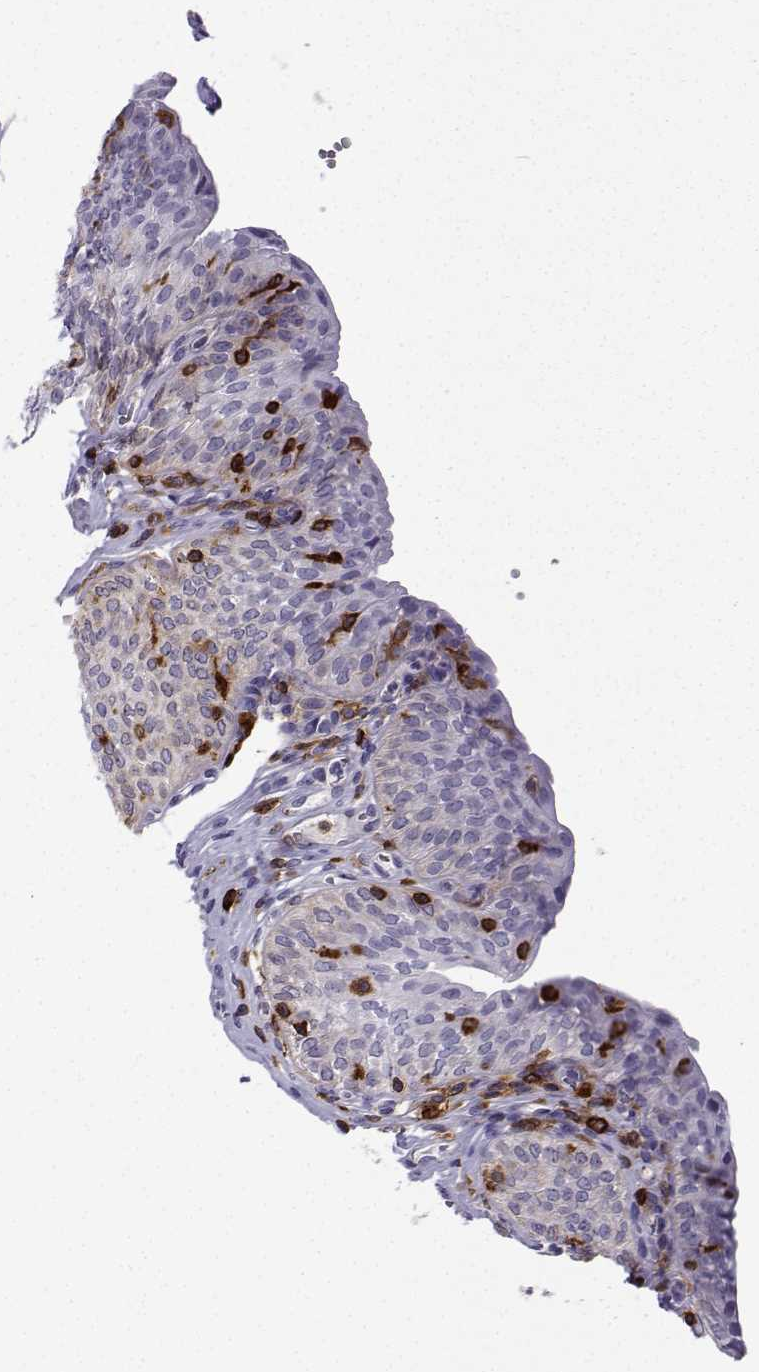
{"staining": {"intensity": "negative", "quantity": "none", "location": "none"}, "tissue": "urinary bladder", "cell_type": "Urothelial cells", "image_type": "normal", "snomed": [{"axis": "morphology", "description": "Normal tissue, NOS"}, {"axis": "topography", "description": "Urinary bladder"}], "caption": "DAB immunohistochemical staining of benign human urinary bladder reveals no significant staining in urothelial cells. (IHC, brightfield microscopy, high magnification).", "gene": "DOCK10", "patient": {"sex": "male", "age": 66}}